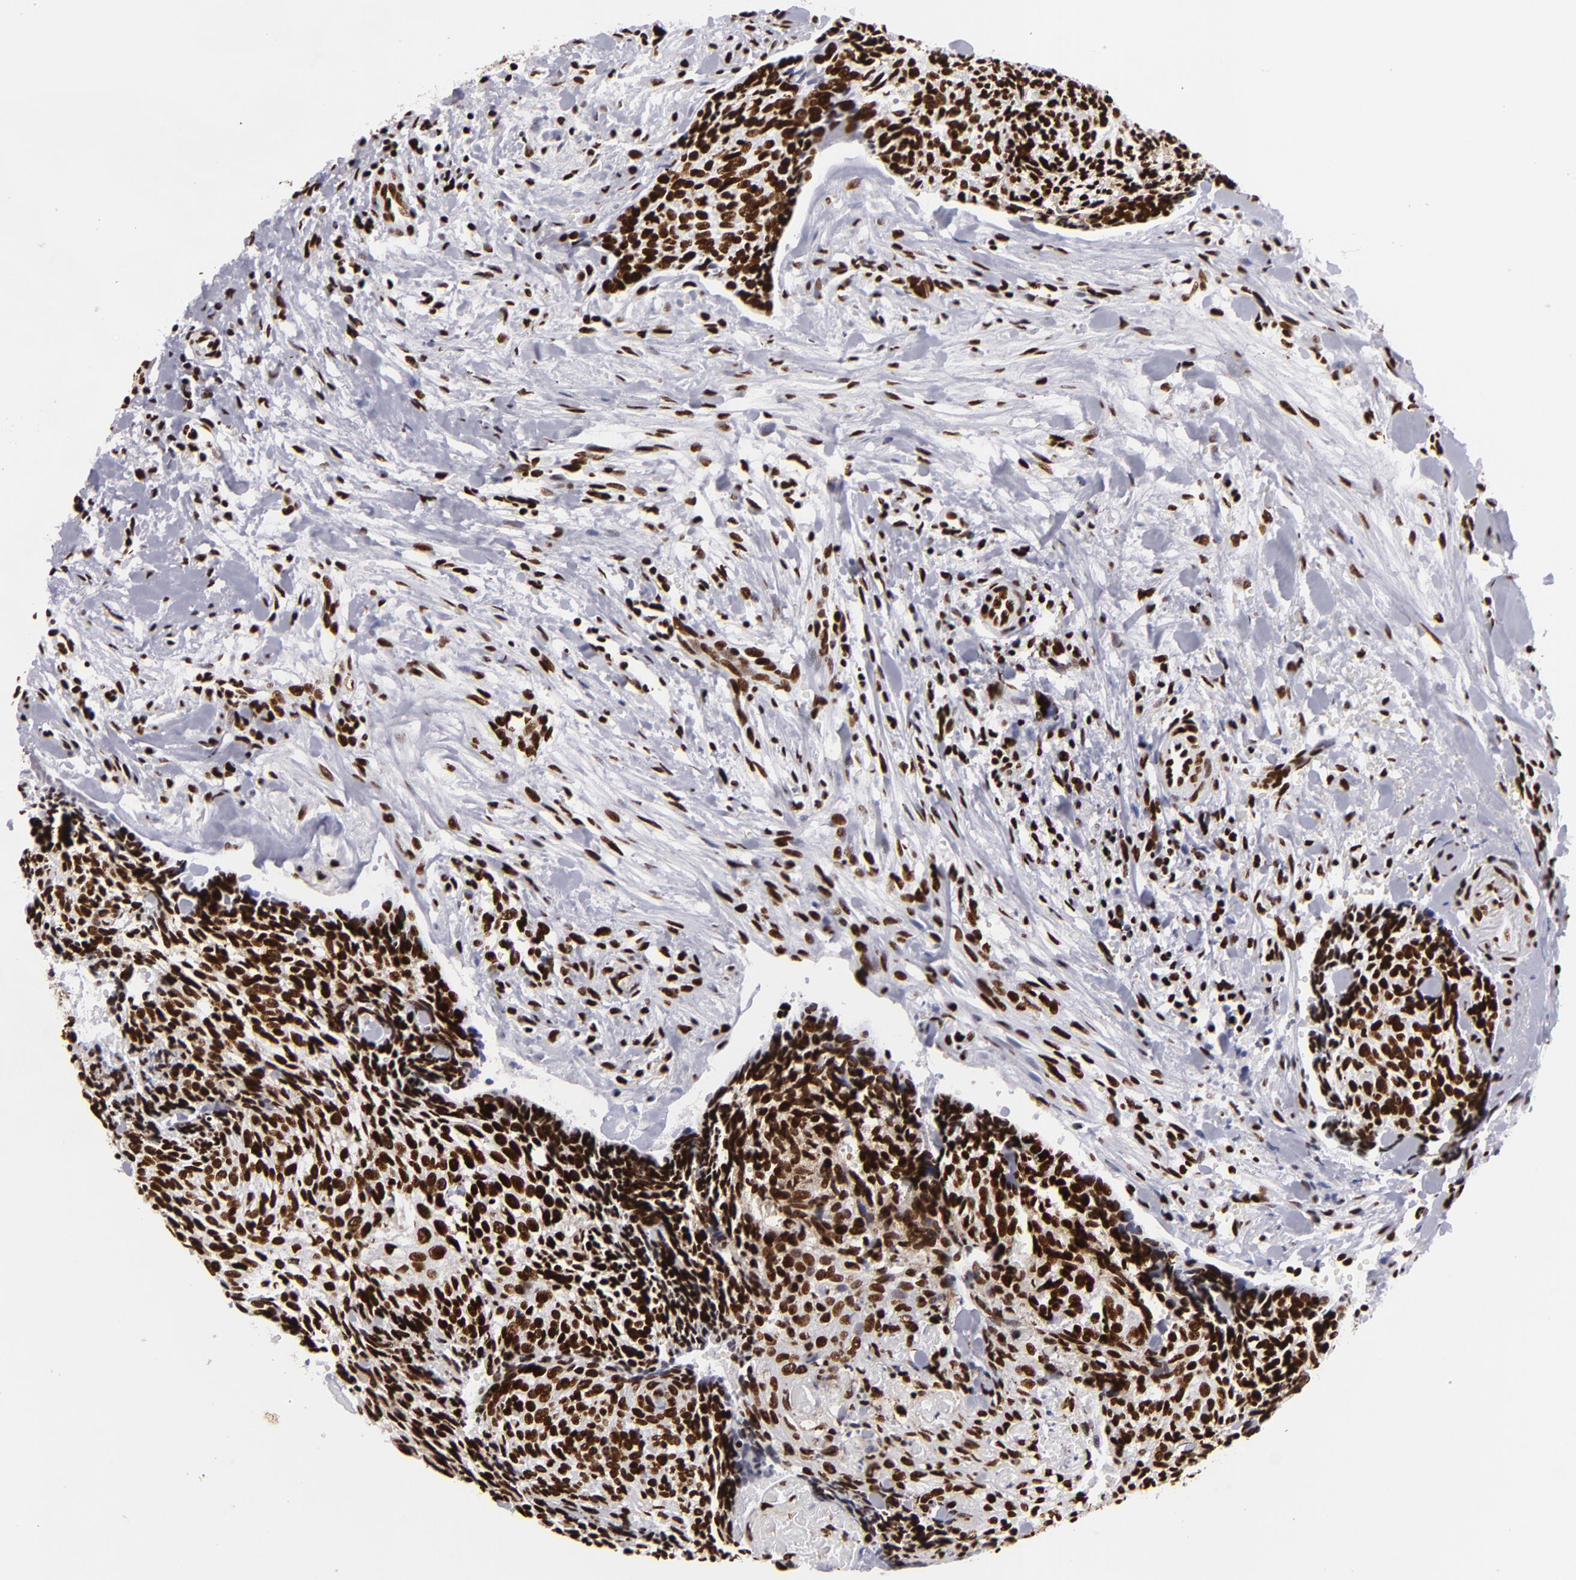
{"staining": {"intensity": "strong", "quantity": ">75%", "location": "nuclear"}, "tissue": "head and neck cancer", "cell_type": "Tumor cells", "image_type": "cancer", "snomed": [{"axis": "morphology", "description": "Squamous cell carcinoma, NOS"}, {"axis": "topography", "description": "Salivary gland"}, {"axis": "topography", "description": "Head-Neck"}], "caption": "Head and neck cancer tissue shows strong nuclear positivity in about >75% of tumor cells, visualized by immunohistochemistry.", "gene": "SAFB", "patient": {"sex": "male", "age": 70}}